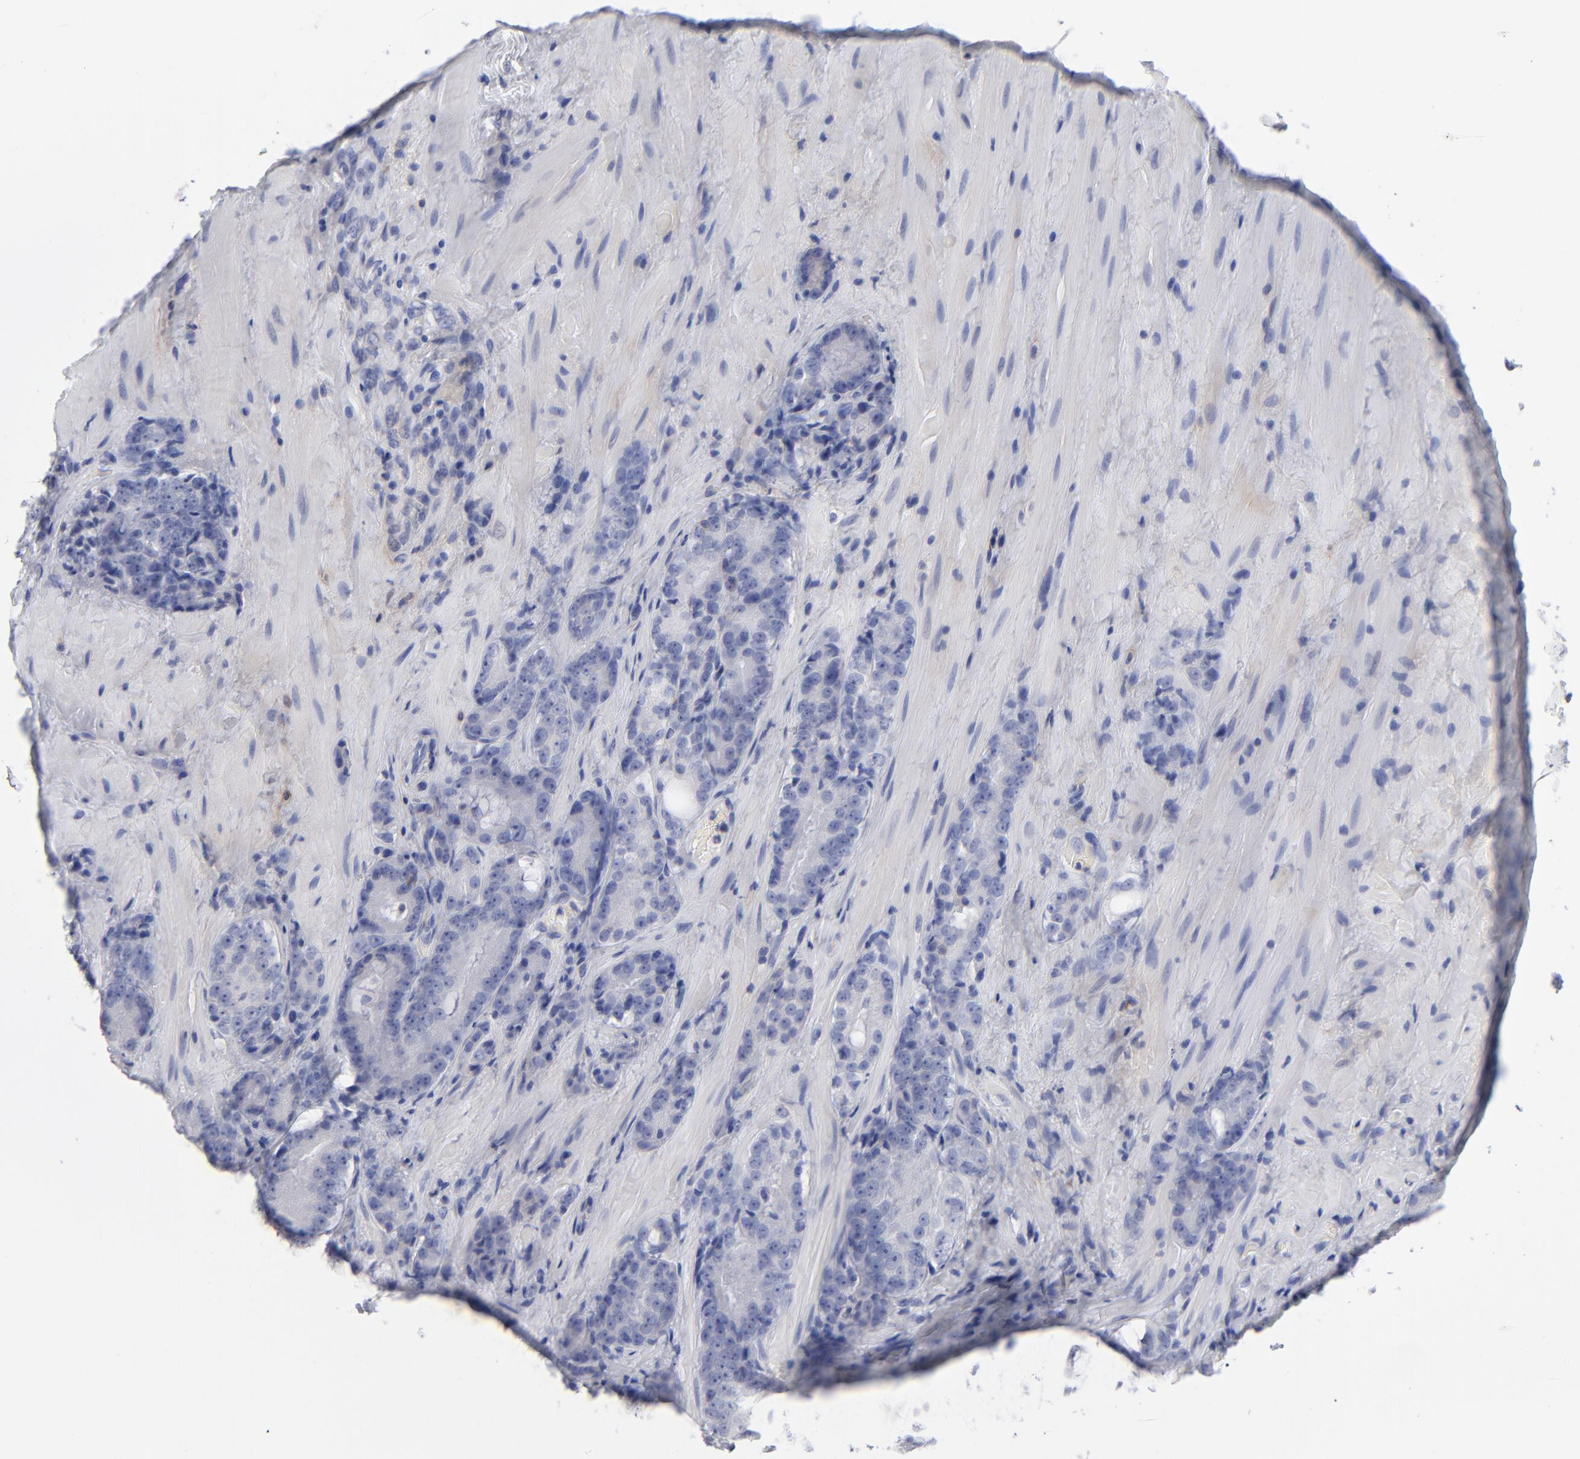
{"staining": {"intensity": "negative", "quantity": "none", "location": "none"}, "tissue": "prostate cancer", "cell_type": "Tumor cells", "image_type": "cancer", "snomed": [{"axis": "morphology", "description": "Adenocarcinoma, High grade"}, {"axis": "topography", "description": "Prostate"}], "caption": "Immunohistochemistry histopathology image of neoplastic tissue: human prostate cancer stained with DAB (3,3'-diaminobenzidine) demonstrates no significant protein positivity in tumor cells. Nuclei are stained in blue.", "gene": "LAT2", "patient": {"sex": "male", "age": 70}}